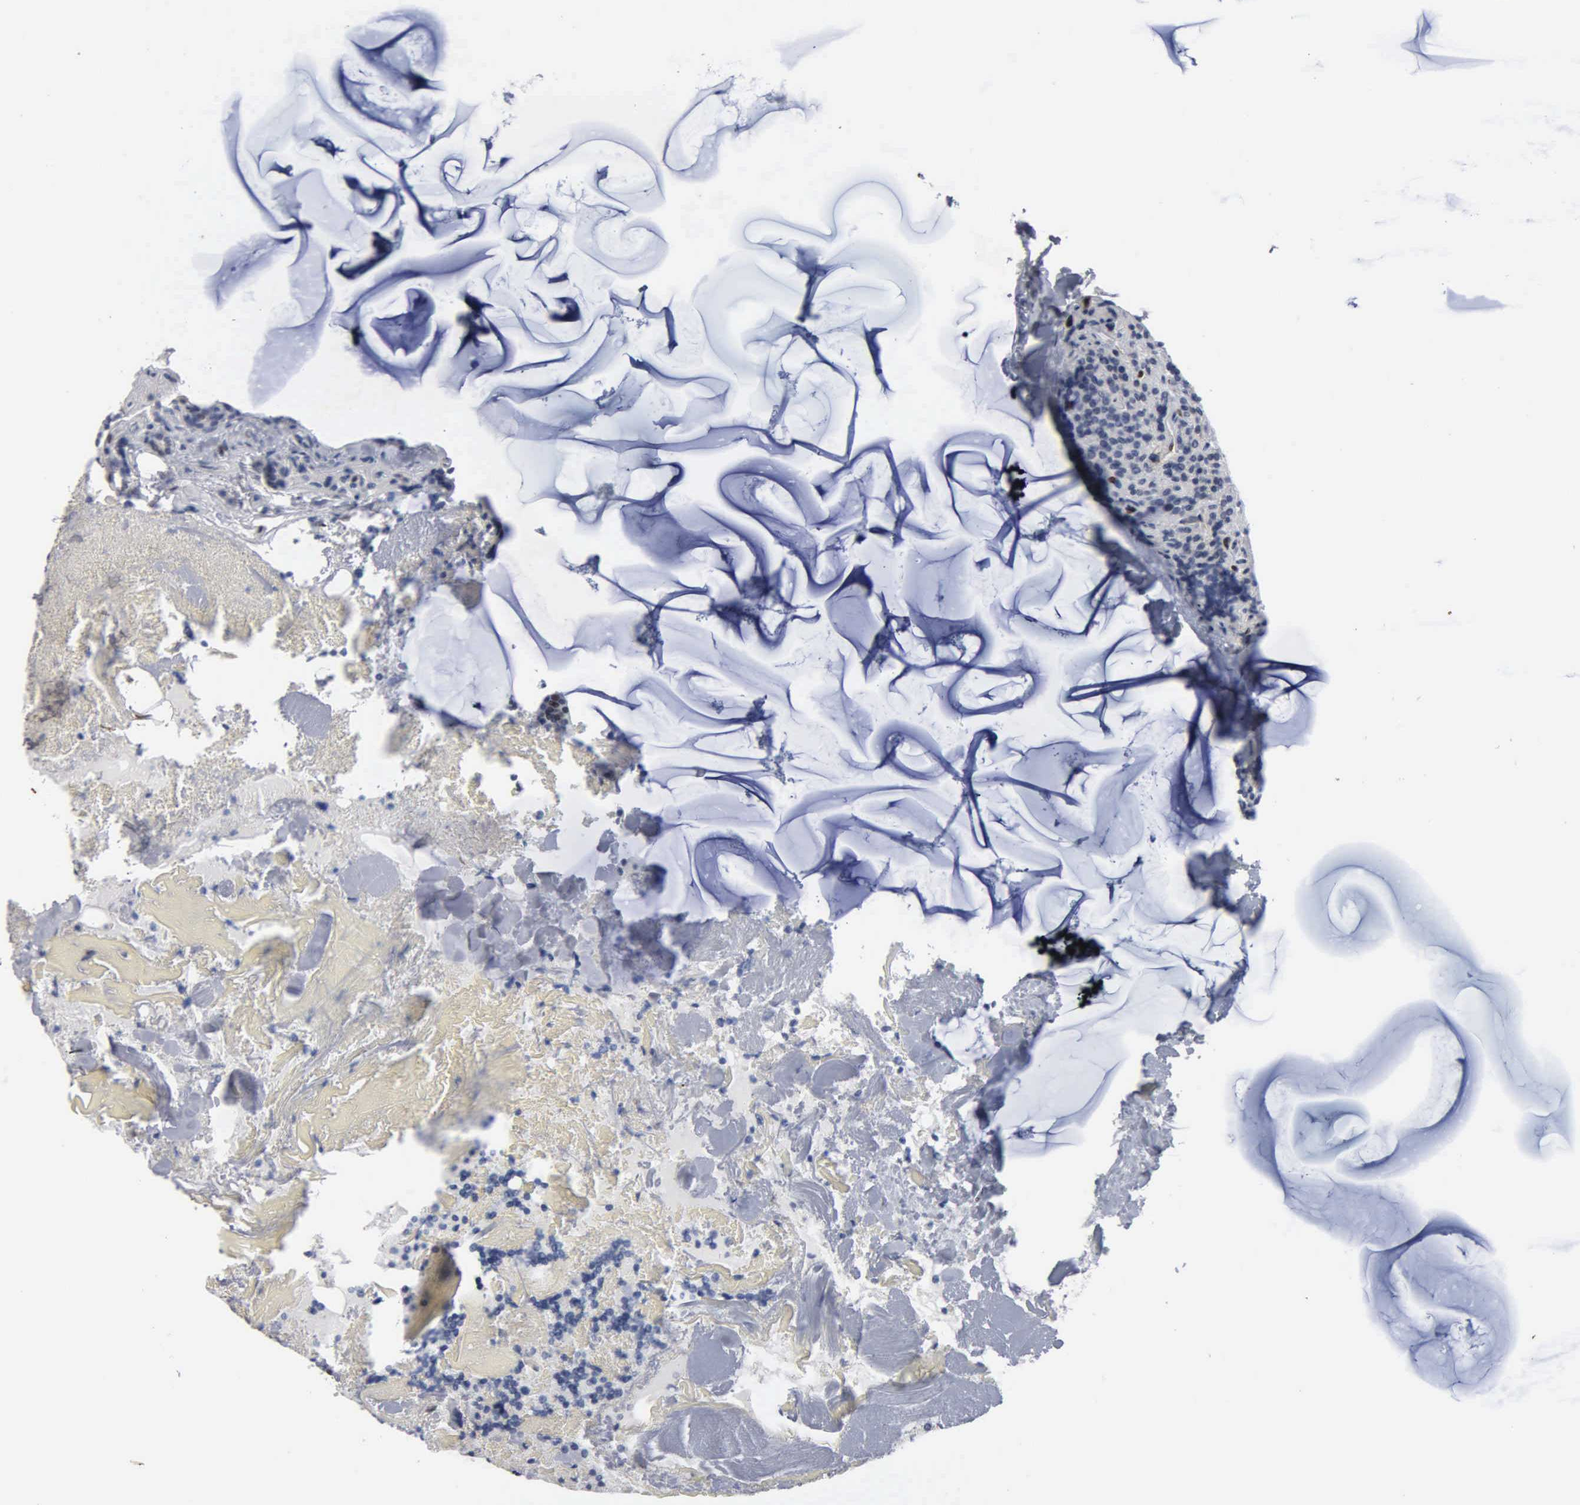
{"staining": {"intensity": "negative", "quantity": "none", "location": "none"}, "tissue": "parathyroid gland", "cell_type": "Glandular cells", "image_type": "normal", "snomed": [{"axis": "morphology", "description": "Normal tissue, NOS"}, {"axis": "topography", "description": "Parathyroid gland"}], "caption": "Glandular cells are negative for brown protein staining in benign parathyroid gland. Nuclei are stained in blue.", "gene": "FGF2", "patient": {"sex": "female", "age": 29}}